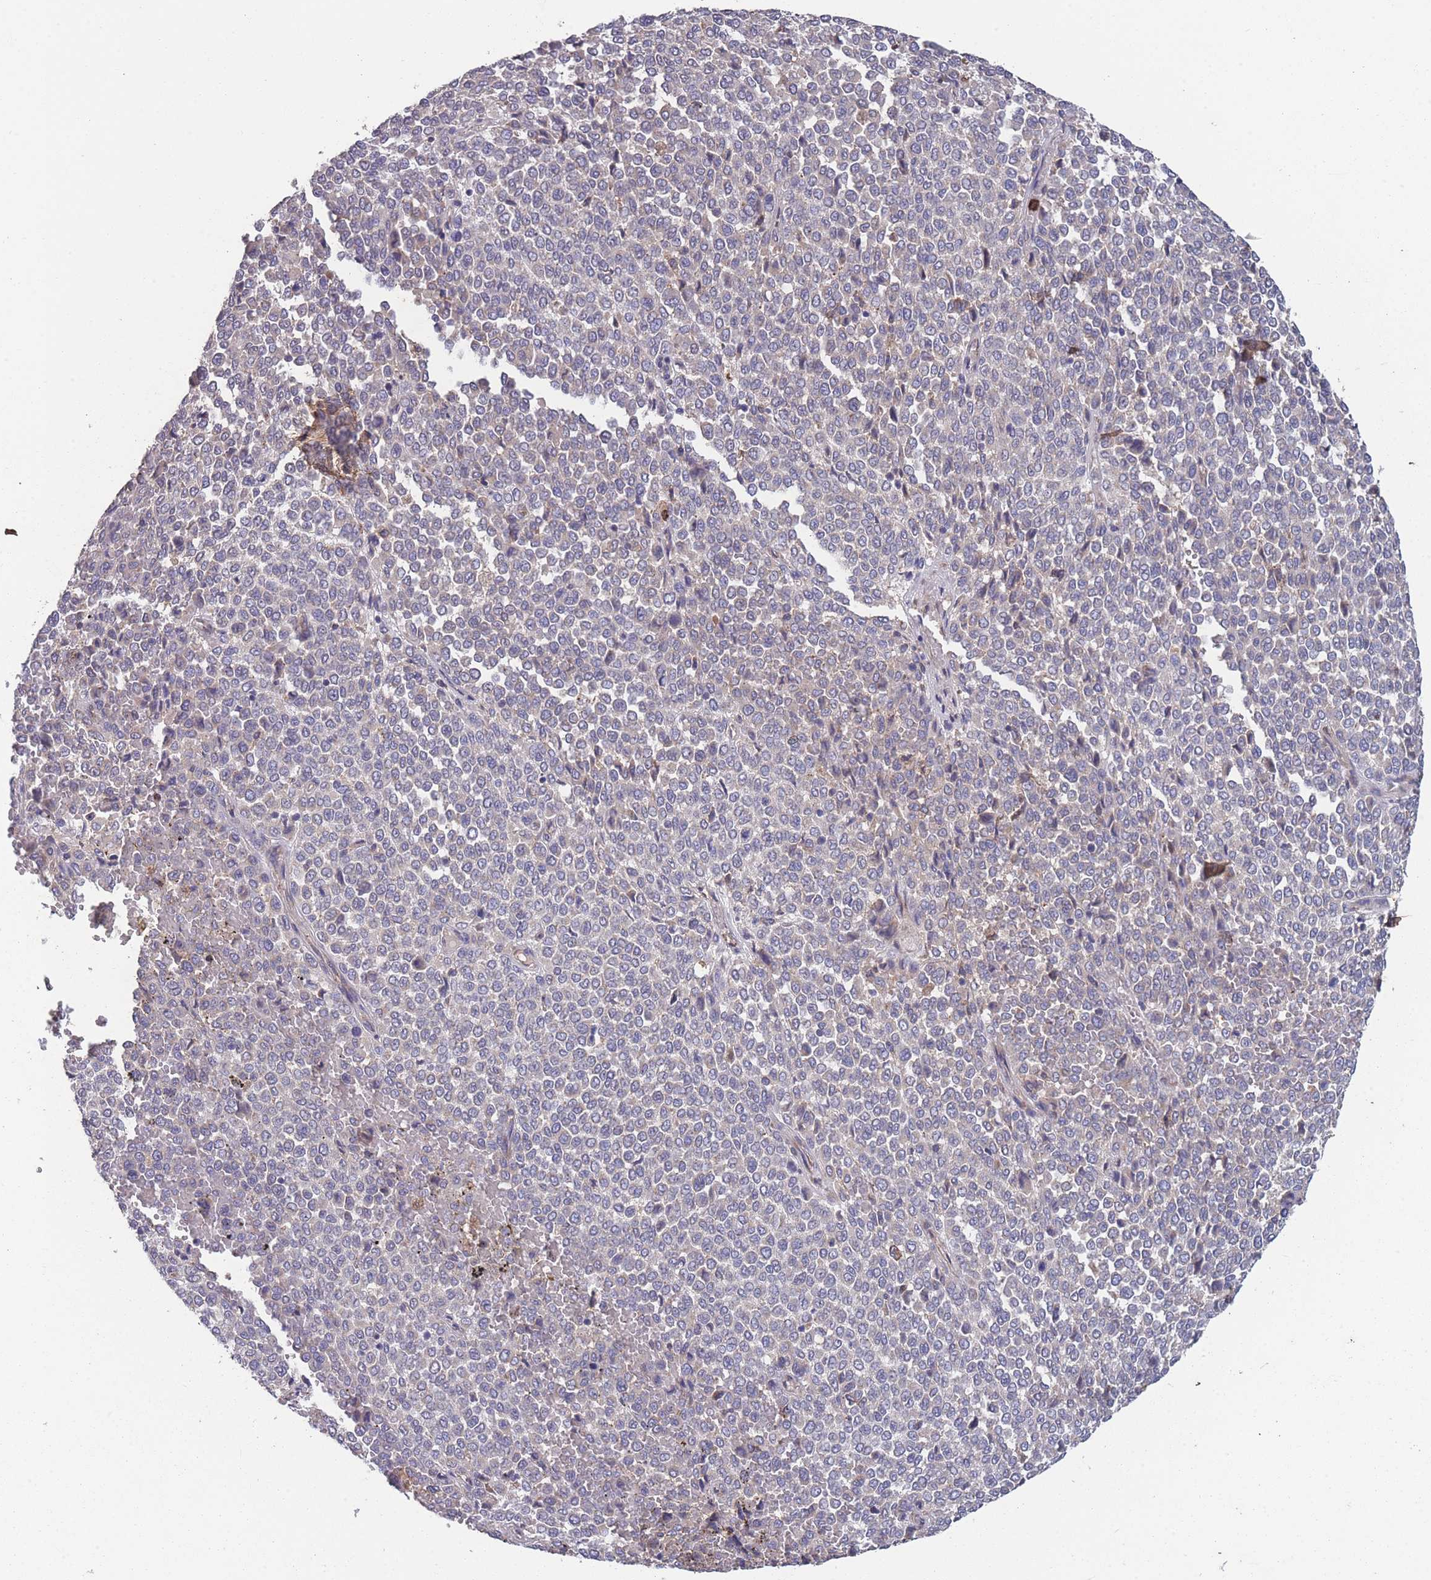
{"staining": {"intensity": "negative", "quantity": "none", "location": "none"}, "tissue": "melanoma", "cell_type": "Tumor cells", "image_type": "cancer", "snomed": [{"axis": "morphology", "description": "Malignant melanoma, Metastatic site"}, {"axis": "topography", "description": "Pancreas"}], "caption": "The photomicrograph demonstrates no significant staining in tumor cells of malignant melanoma (metastatic site).", "gene": "STIM2", "patient": {"sex": "female", "age": 30}}